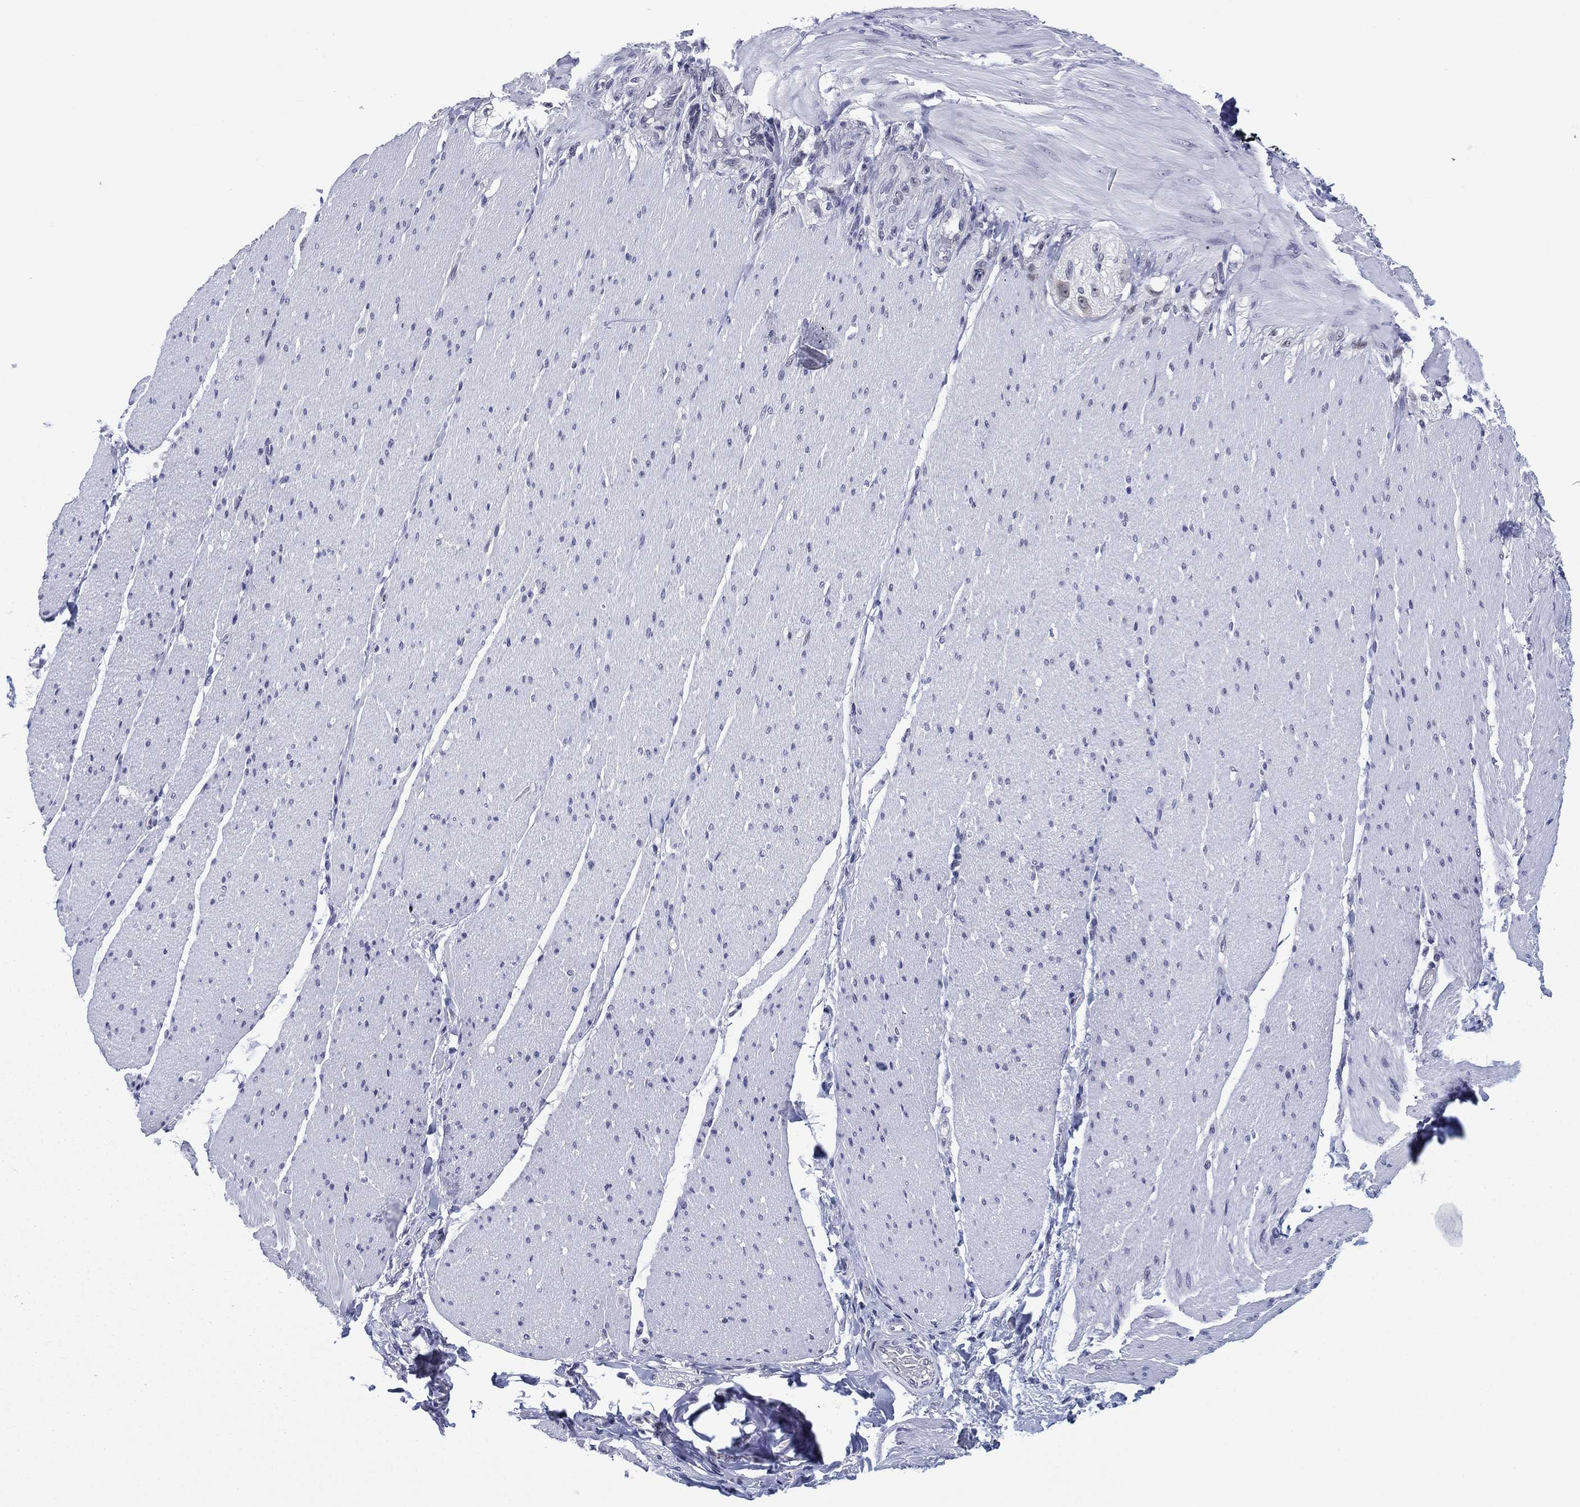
{"staining": {"intensity": "negative", "quantity": "none", "location": "none"}, "tissue": "soft tissue", "cell_type": "Fibroblasts", "image_type": "normal", "snomed": [{"axis": "morphology", "description": "Normal tissue, NOS"}, {"axis": "topography", "description": "Smooth muscle"}, {"axis": "topography", "description": "Duodenum"}, {"axis": "topography", "description": "Peripheral nerve tissue"}], "caption": "This is an immunohistochemistry image of unremarkable soft tissue. There is no expression in fibroblasts.", "gene": "GATA6", "patient": {"sex": "female", "age": 61}}